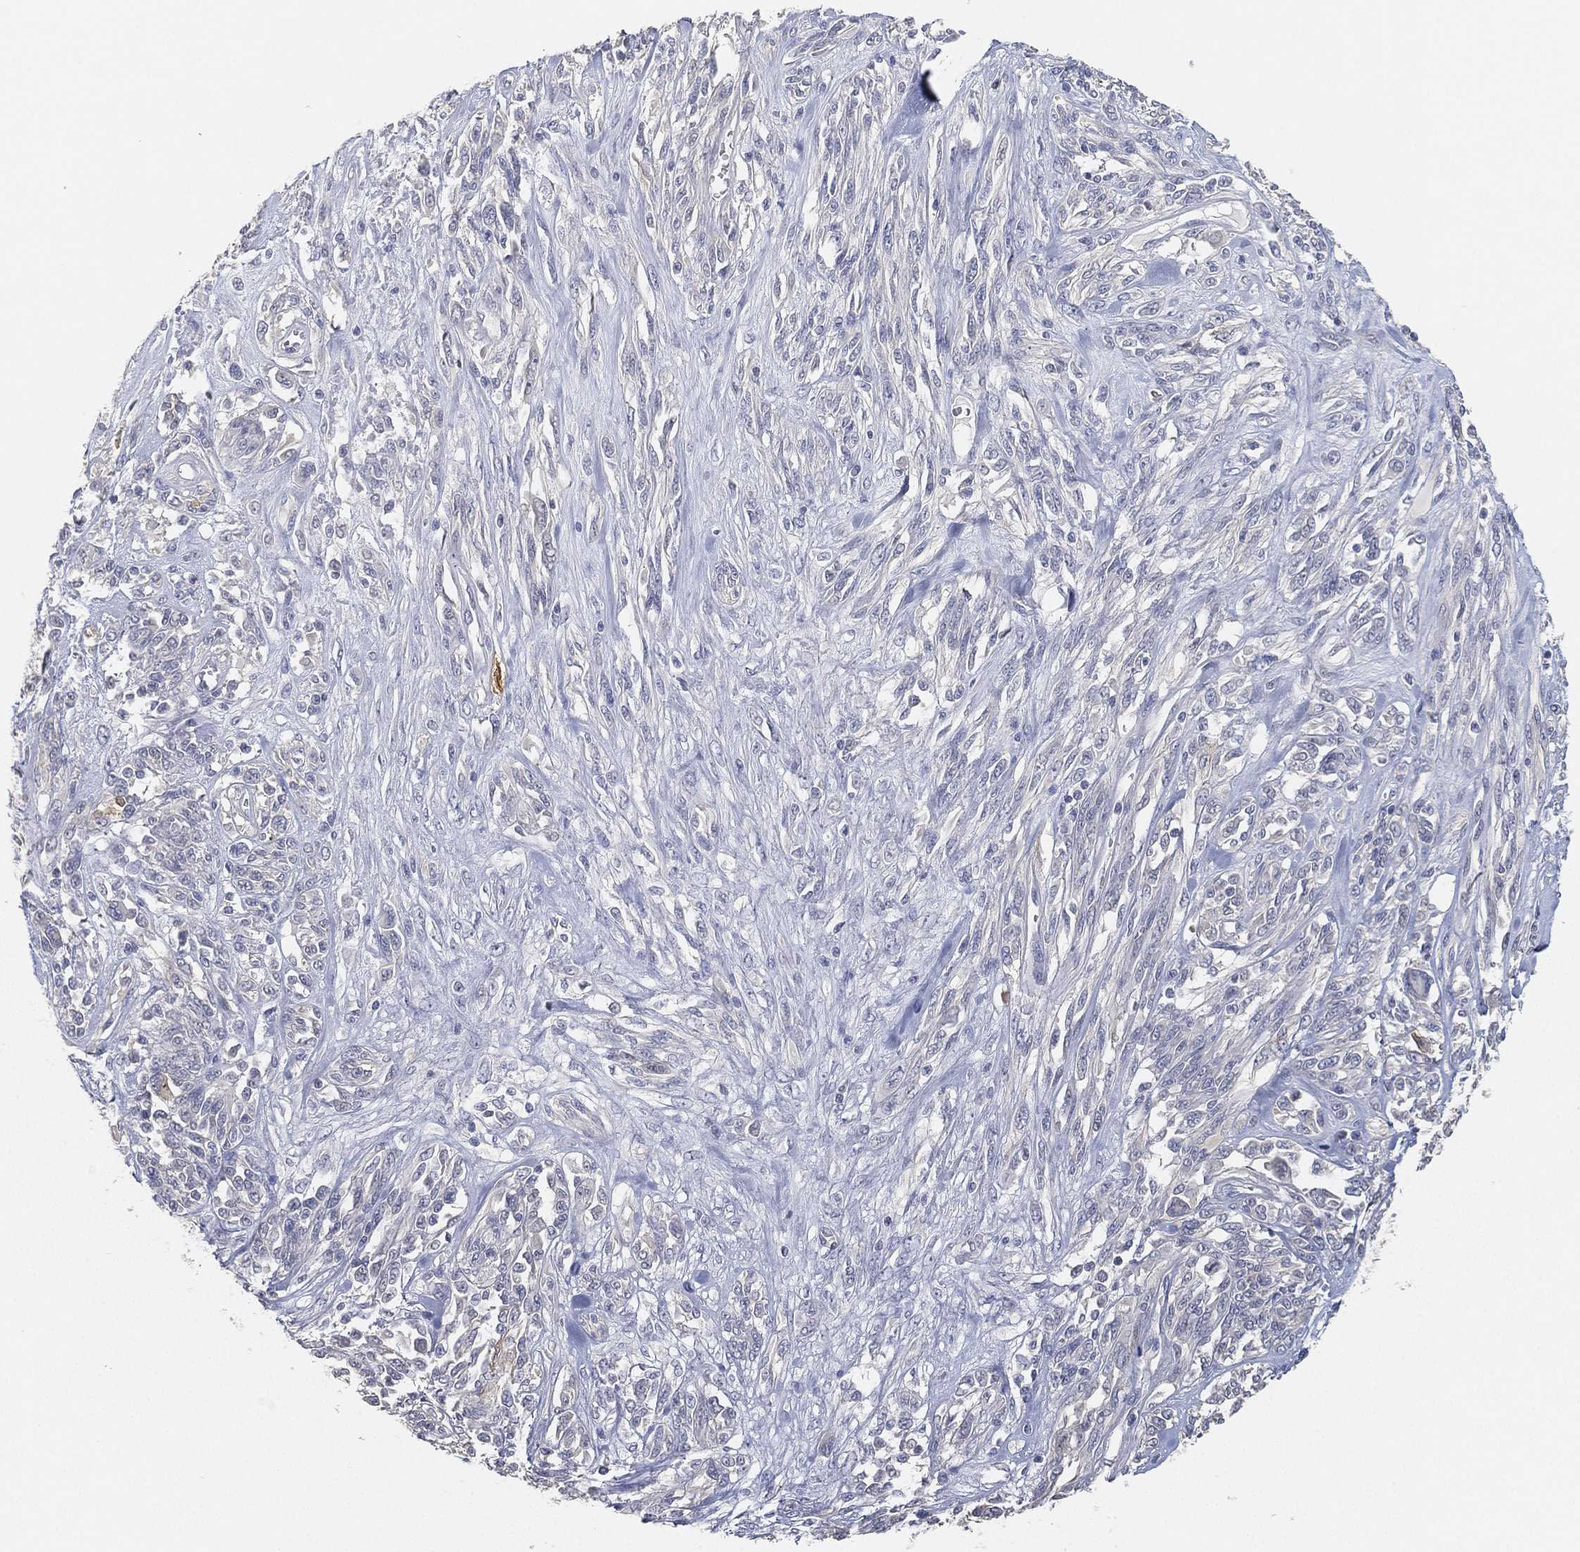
{"staining": {"intensity": "negative", "quantity": "none", "location": "none"}, "tissue": "melanoma", "cell_type": "Tumor cells", "image_type": "cancer", "snomed": [{"axis": "morphology", "description": "Malignant melanoma, NOS"}, {"axis": "topography", "description": "Skin"}], "caption": "Immunohistochemistry (IHC) of human malignant melanoma demonstrates no positivity in tumor cells. The staining is performed using DAB (3,3'-diaminobenzidine) brown chromogen with nuclei counter-stained in using hematoxylin.", "gene": "GPR61", "patient": {"sex": "female", "age": 91}}